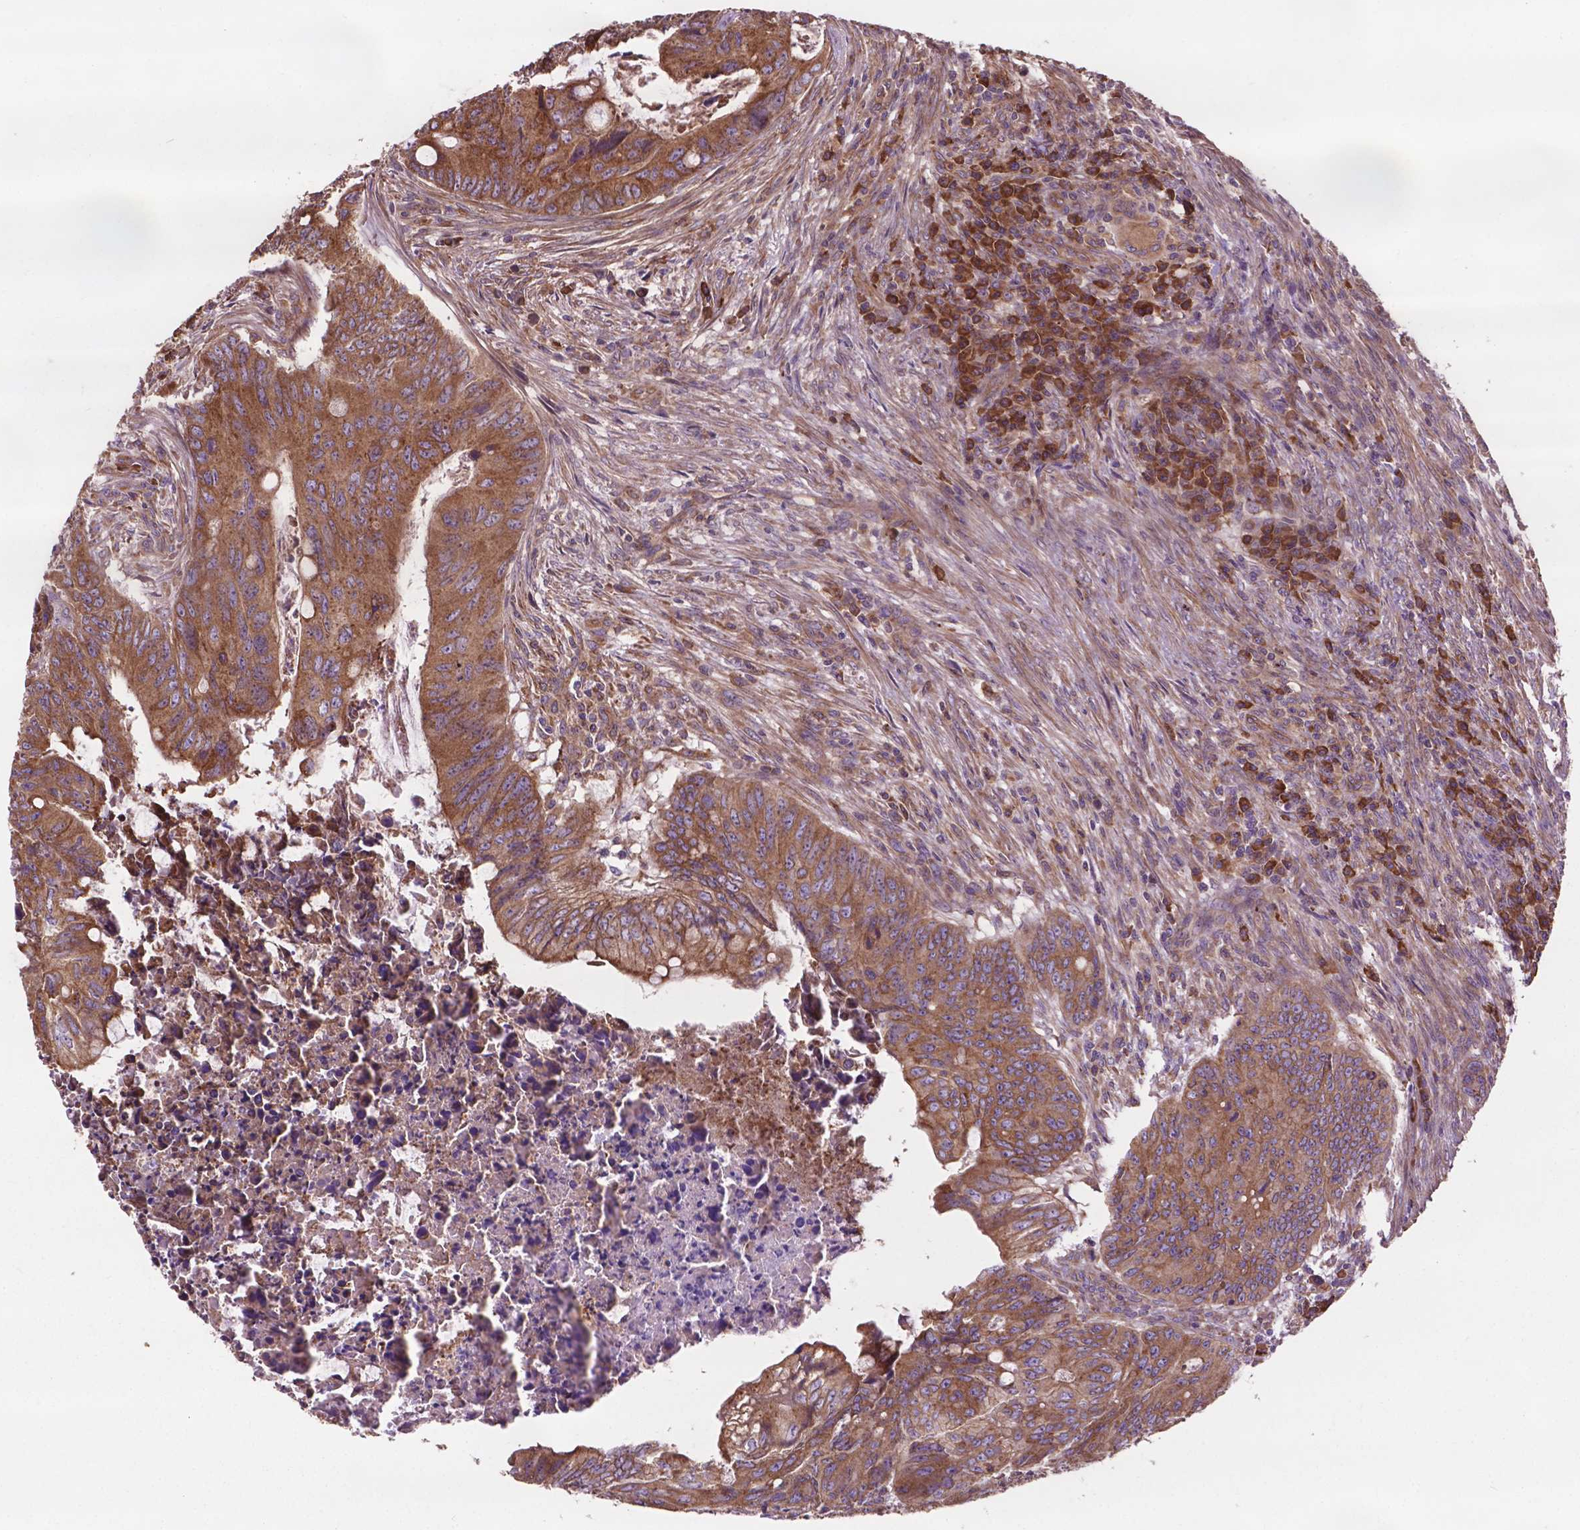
{"staining": {"intensity": "moderate", "quantity": ">75%", "location": "cytoplasmic/membranous"}, "tissue": "colorectal cancer", "cell_type": "Tumor cells", "image_type": "cancer", "snomed": [{"axis": "morphology", "description": "Adenocarcinoma, NOS"}, {"axis": "topography", "description": "Colon"}], "caption": "Colorectal cancer stained with immunohistochemistry shows moderate cytoplasmic/membranous expression in about >75% of tumor cells. (IHC, brightfield microscopy, high magnification).", "gene": "CCDC71L", "patient": {"sex": "female", "age": 74}}